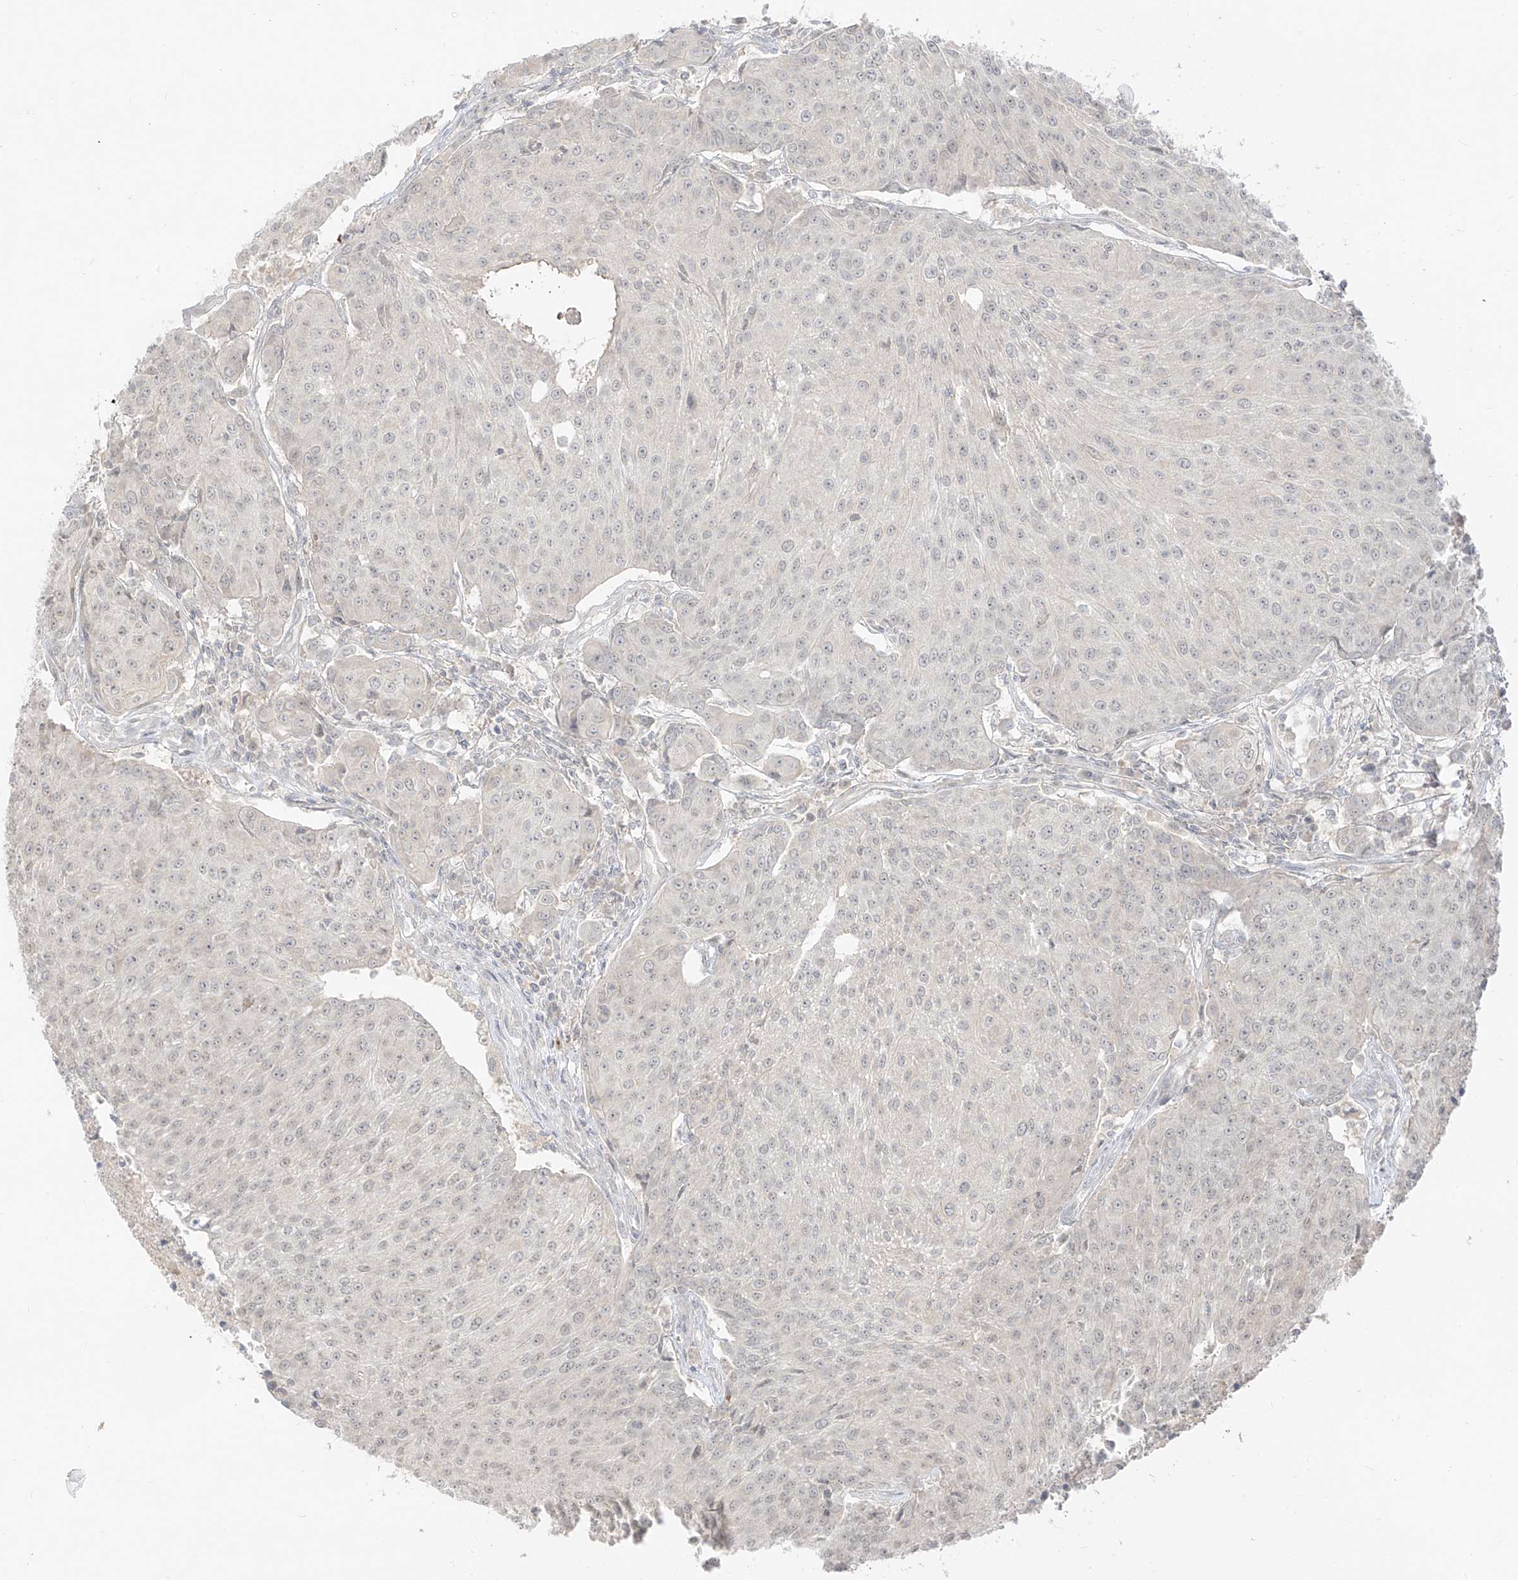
{"staining": {"intensity": "negative", "quantity": "none", "location": "none"}, "tissue": "urothelial cancer", "cell_type": "Tumor cells", "image_type": "cancer", "snomed": [{"axis": "morphology", "description": "Urothelial carcinoma, High grade"}, {"axis": "topography", "description": "Urinary bladder"}], "caption": "The histopathology image shows no staining of tumor cells in urothelial cancer.", "gene": "LIPT1", "patient": {"sex": "female", "age": 85}}